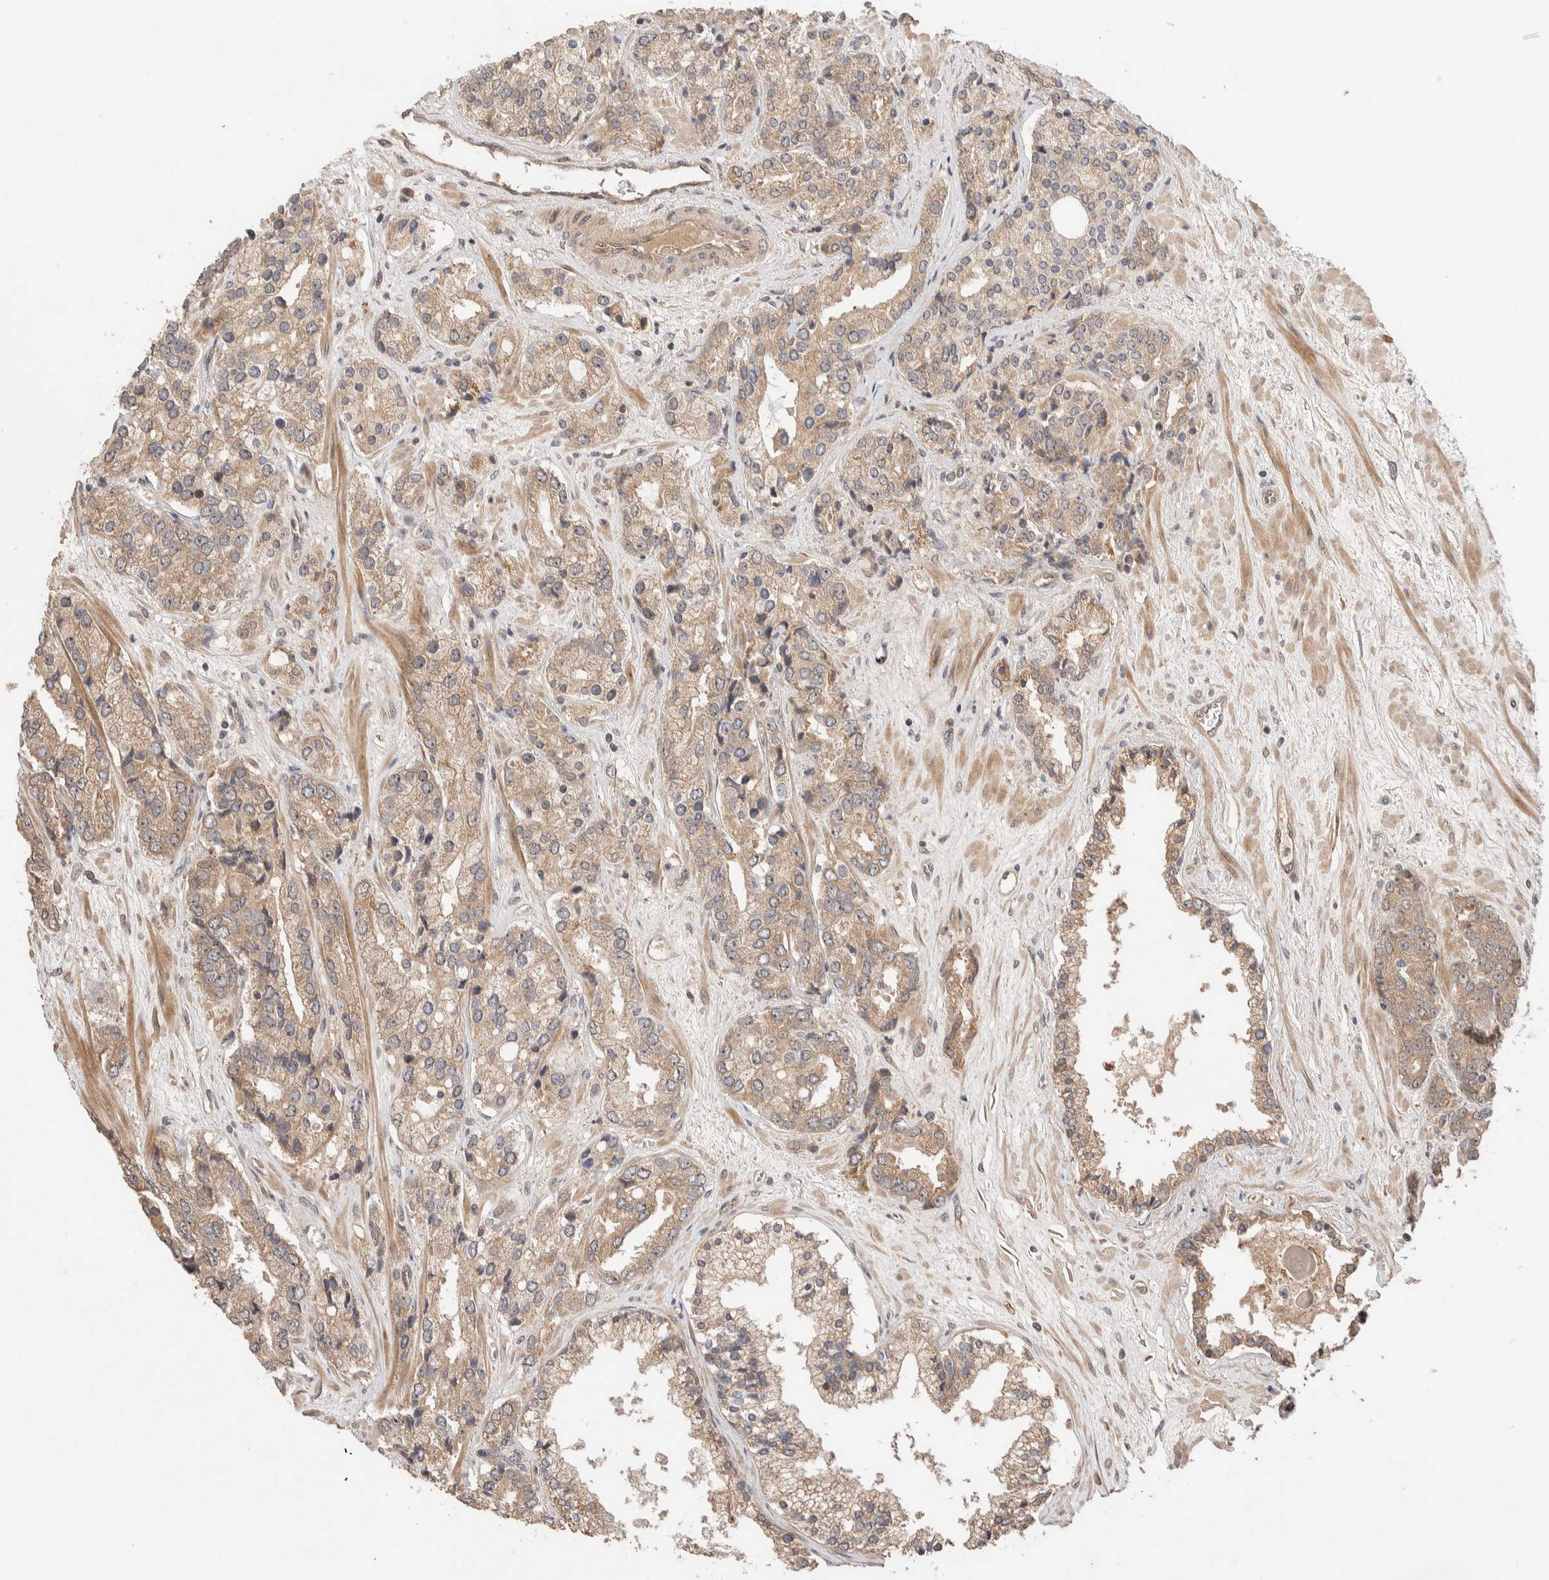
{"staining": {"intensity": "weak", "quantity": ">75%", "location": "cytoplasmic/membranous"}, "tissue": "prostate cancer", "cell_type": "Tumor cells", "image_type": "cancer", "snomed": [{"axis": "morphology", "description": "Adenocarcinoma, High grade"}, {"axis": "topography", "description": "Prostate"}], "caption": "Immunohistochemical staining of prostate cancer (adenocarcinoma (high-grade)) demonstrates low levels of weak cytoplasmic/membranous protein expression in about >75% of tumor cells. The protein of interest is shown in brown color, while the nuclei are stained blue.", "gene": "PRDM15", "patient": {"sex": "male", "age": 71}}